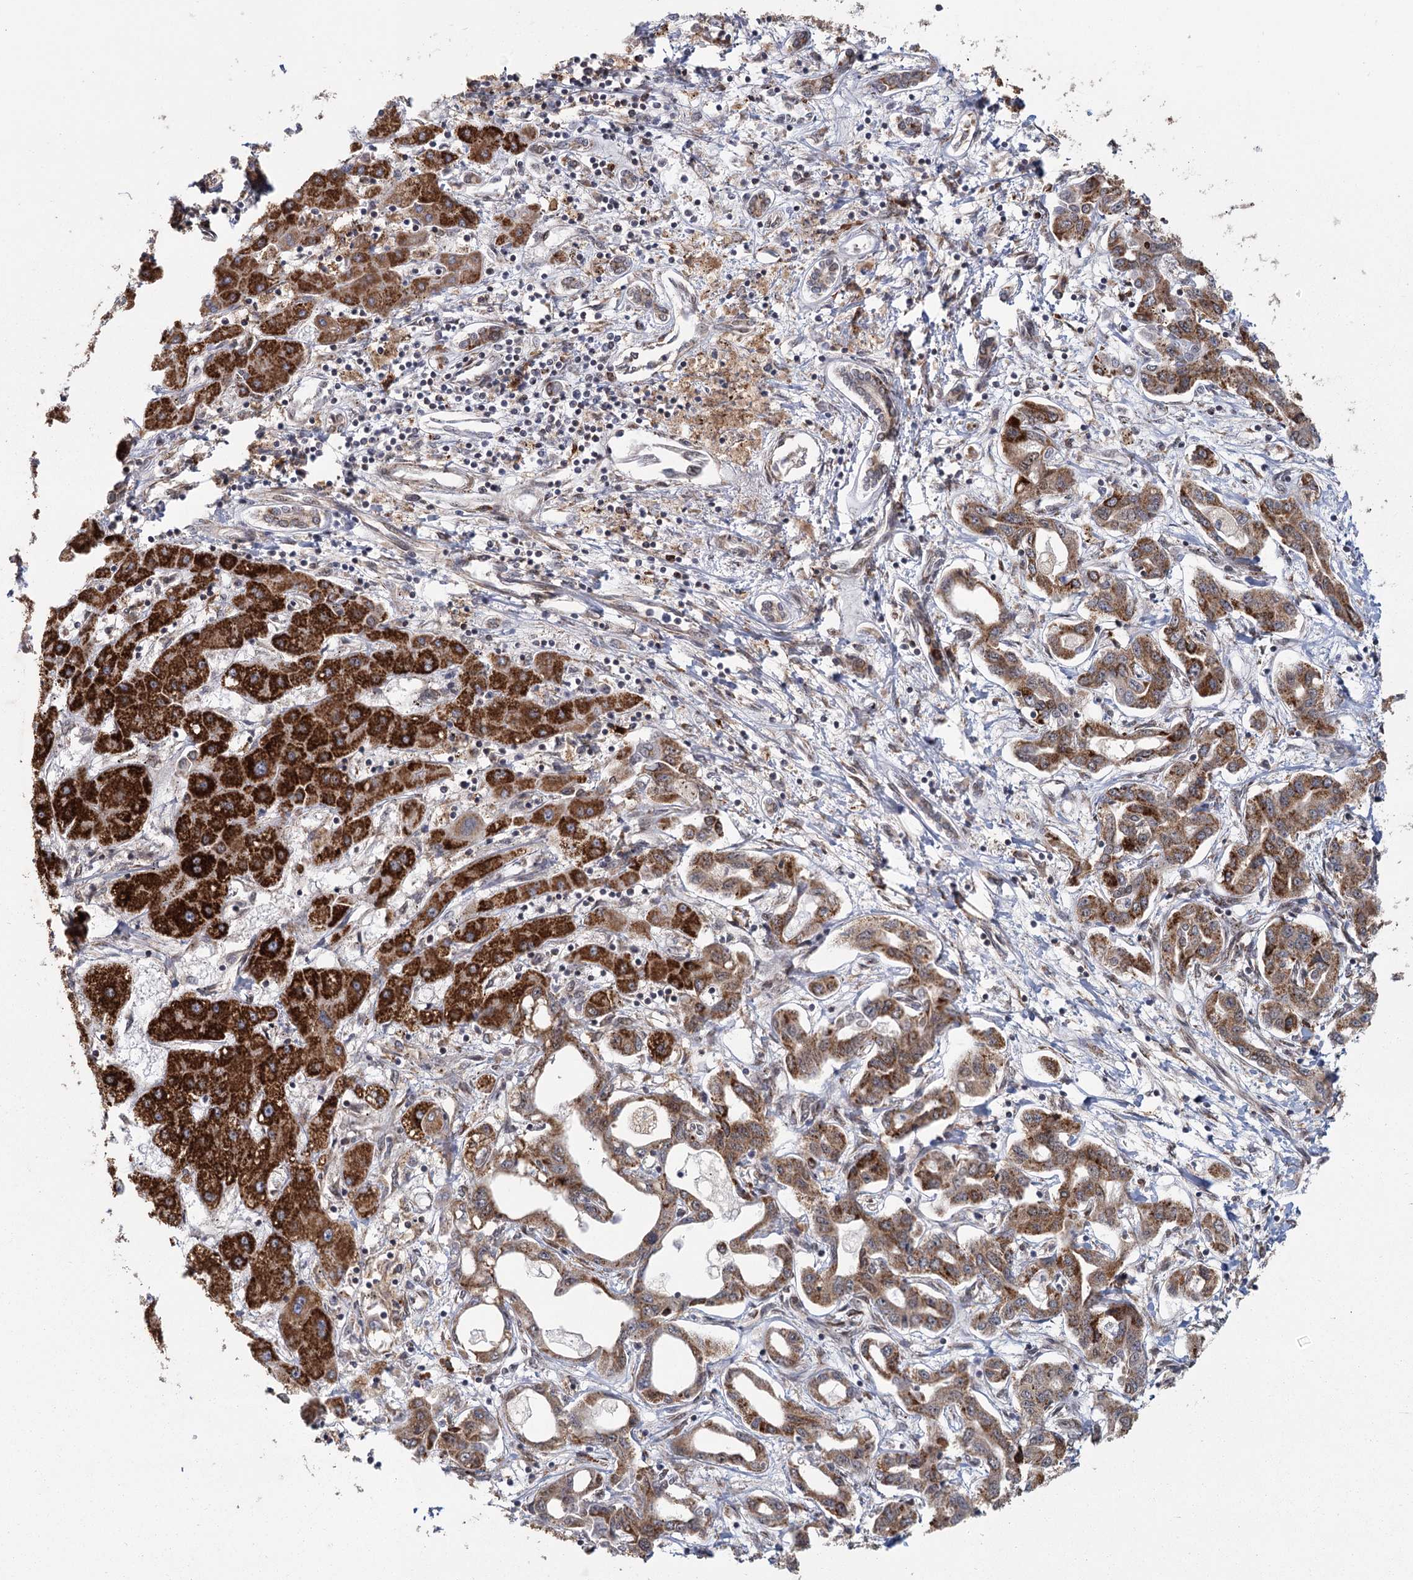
{"staining": {"intensity": "strong", "quantity": ">75%", "location": "cytoplasmic/membranous"}, "tissue": "liver cancer", "cell_type": "Tumor cells", "image_type": "cancer", "snomed": [{"axis": "morphology", "description": "Cholangiocarcinoma"}, {"axis": "topography", "description": "Liver"}], "caption": "A high-resolution micrograph shows immunohistochemistry (IHC) staining of liver cancer (cholangiocarcinoma), which demonstrates strong cytoplasmic/membranous positivity in about >75% of tumor cells.", "gene": "ZCCHC24", "patient": {"sex": "male", "age": 59}}